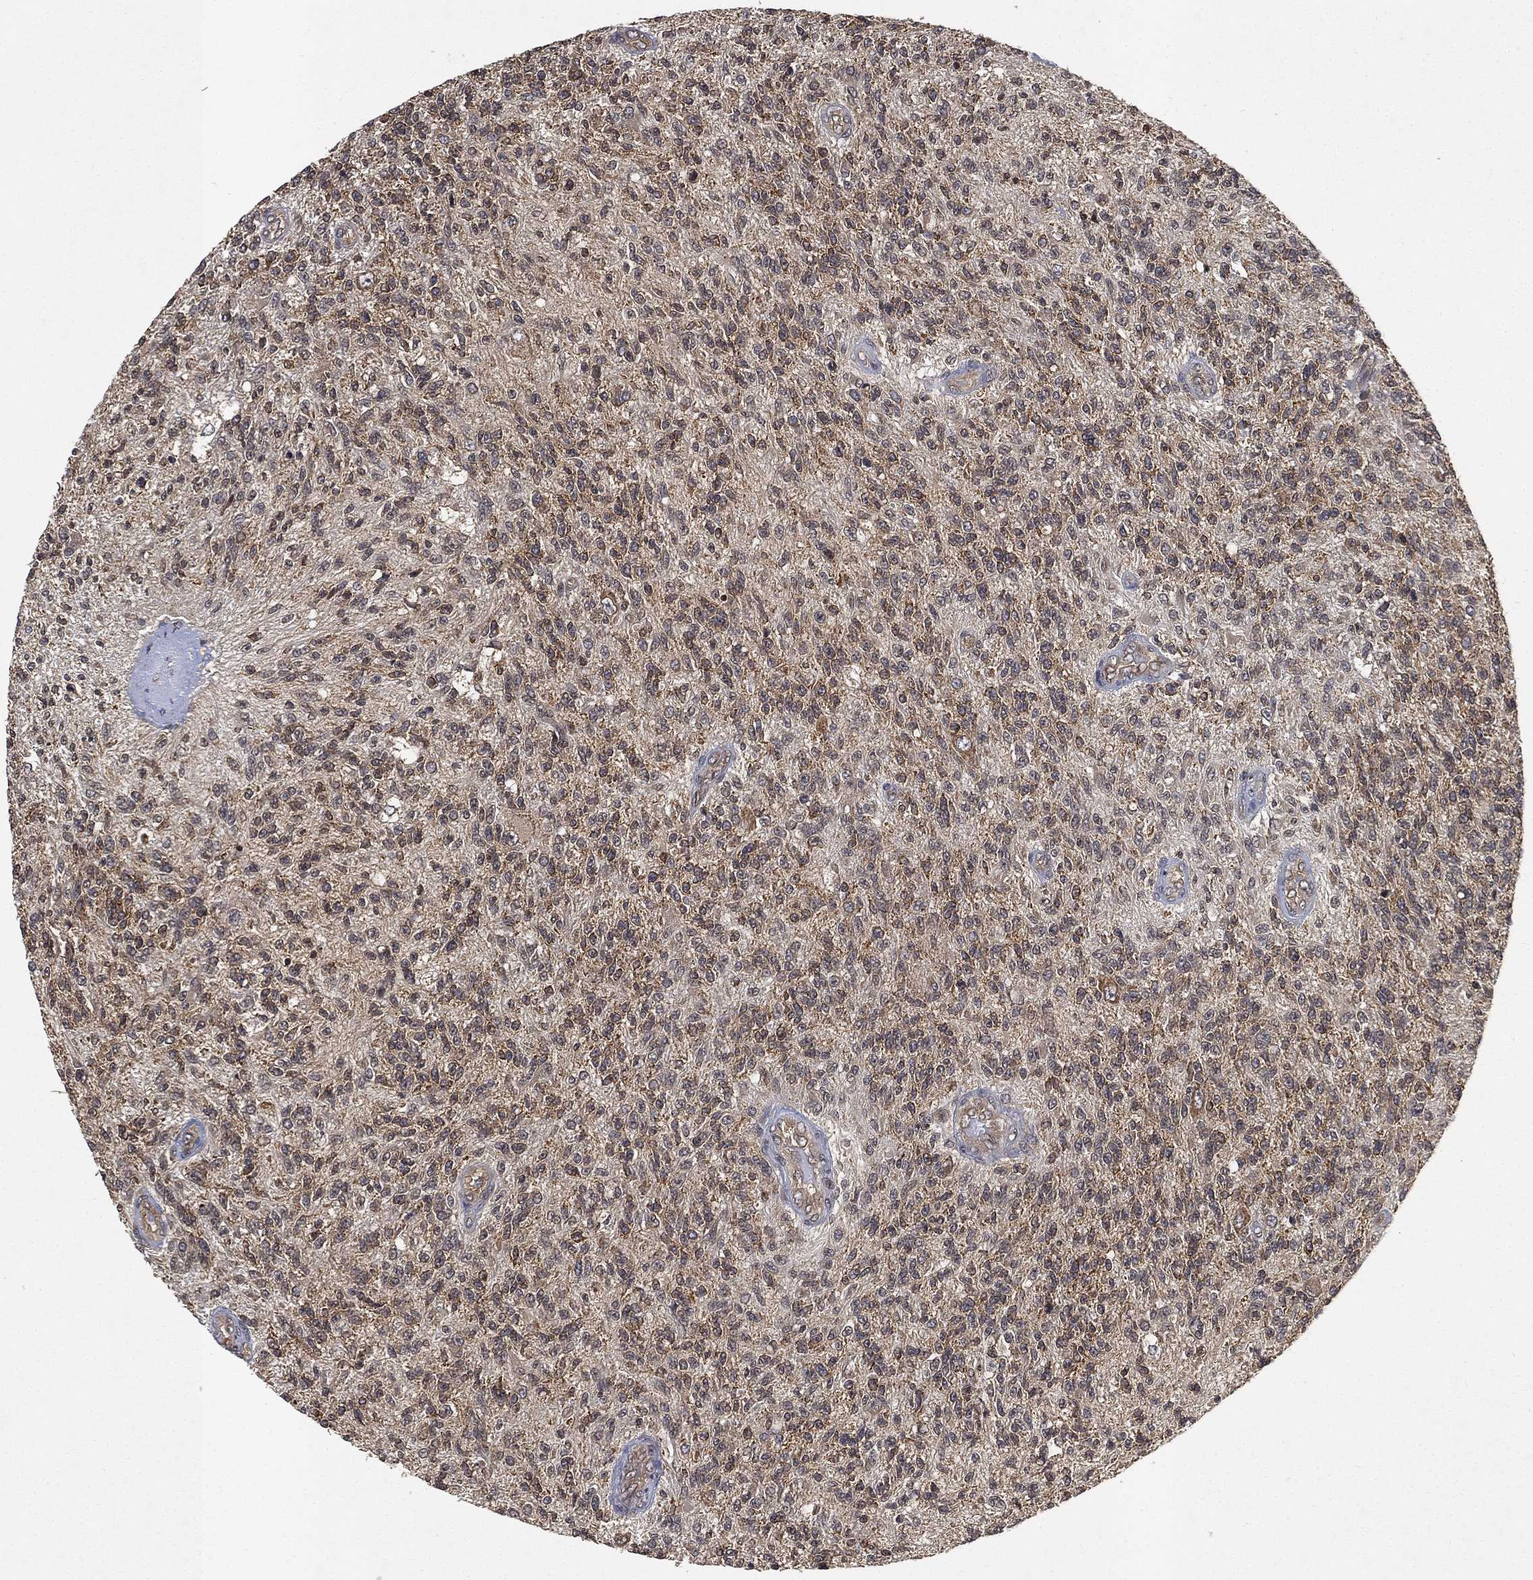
{"staining": {"intensity": "moderate", "quantity": "25%-75%", "location": "cytoplasmic/membranous"}, "tissue": "glioma", "cell_type": "Tumor cells", "image_type": "cancer", "snomed": [{"axis": "morphology", "description": "Glioma, malignant, High grade"}, {"axis": "topography", "description": "Brain"}], "caption": "Immunohistochemical staining of human malignant glioma (high-grade) shows medium levels of moderate cytoplasmic/membranous protein positivity in approximately 25%-75% of tumor cells.", "gene": "UBA5", "patient": {"sex": "male", "age": 56}}